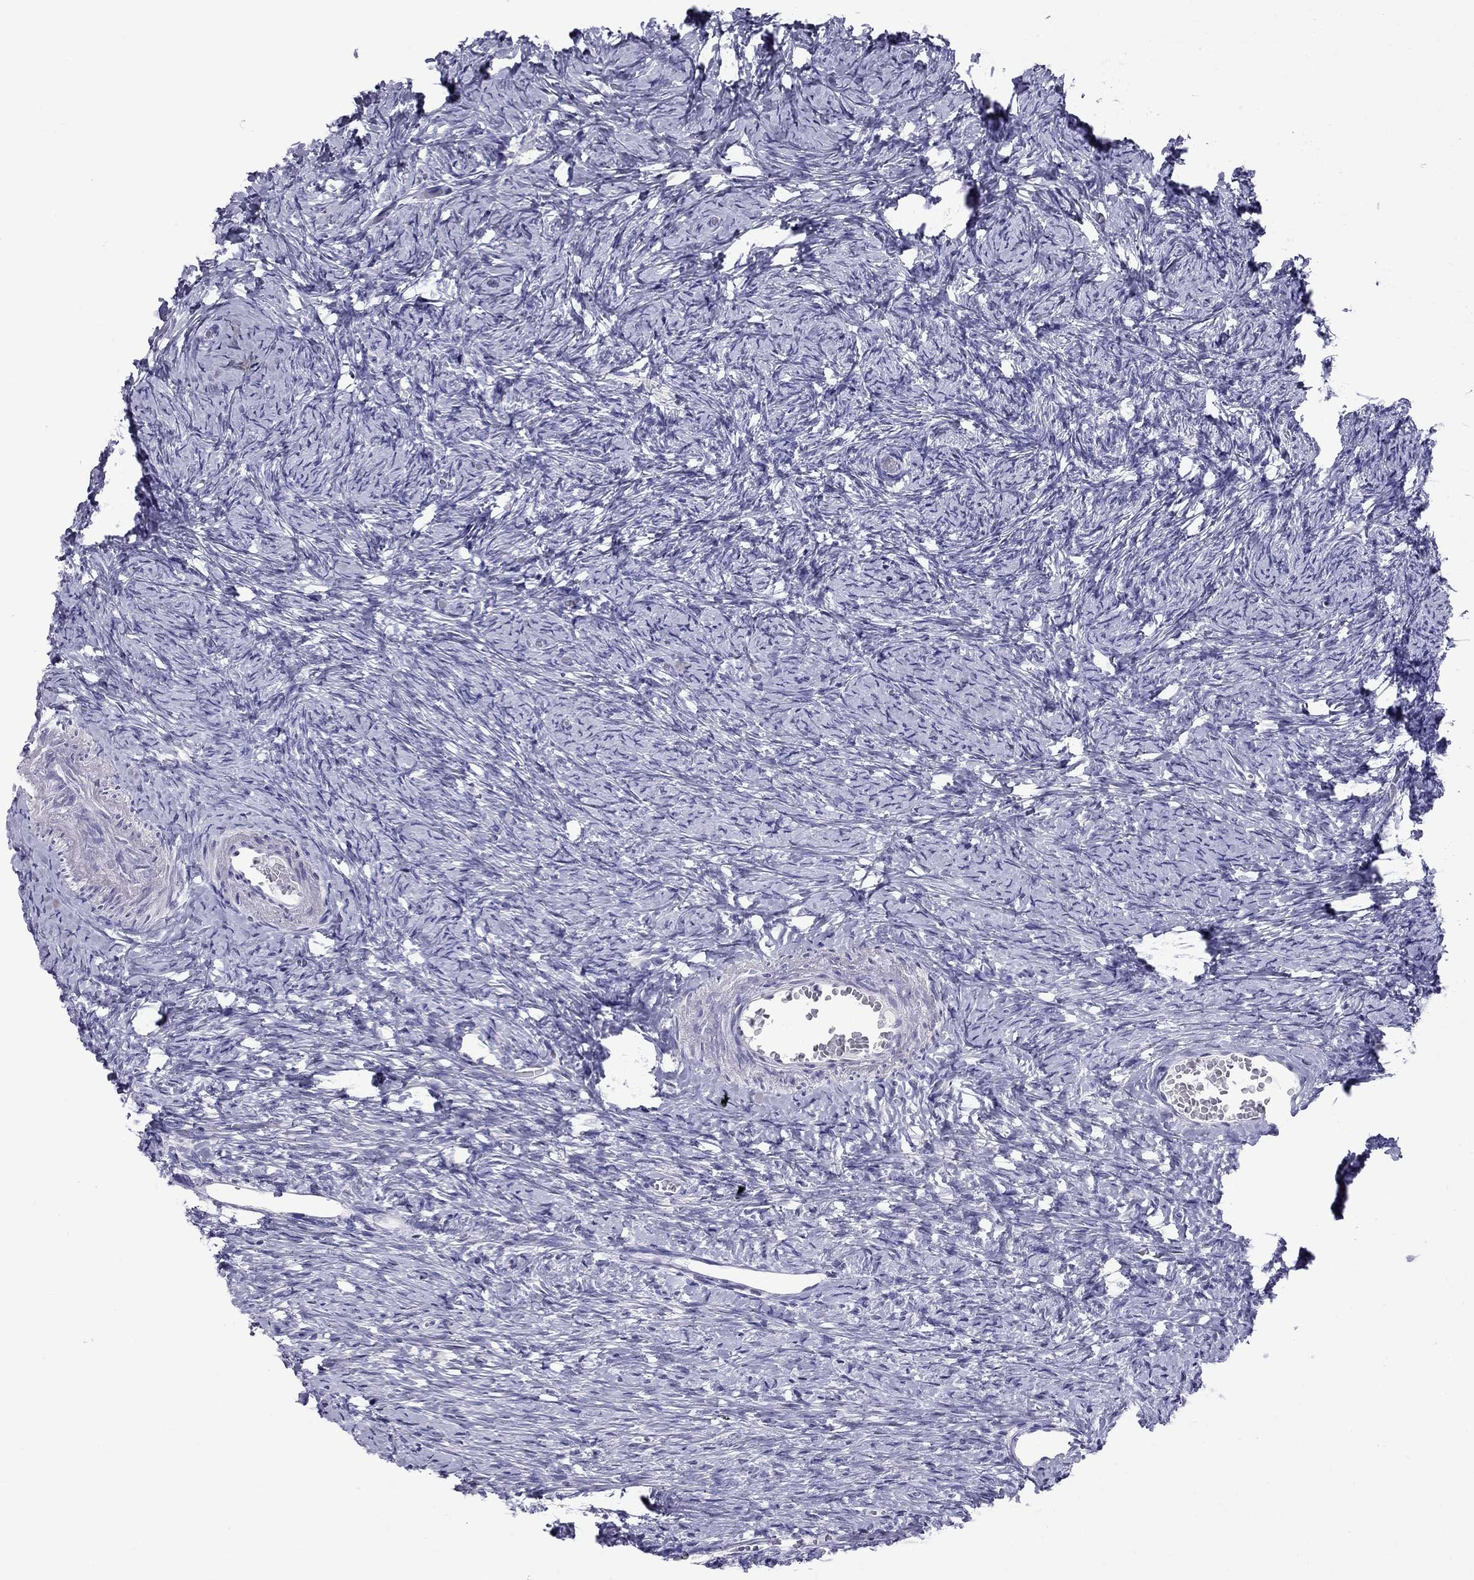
{"staining": {"intensity": "negative", "quantity": "none", "location": "none"}, "tissue": "ovary", "cell_type": "Follicle cells", "image_type": "normal", "snomed": [{"axis": "morphology", "description": "Normal tissue, NOS"}, {"axis": "topography", "description": "Ovary"}], "caption": "The immunohistochemistry (IHC) image has no significant expression in follicle cells of ovary. (Brightfield microscopy of DAB (3,3'-diaminobenzidine) IHC at high magnification).", "gene": "MUC15", "patient": {"sex": "female", "age": 39}}